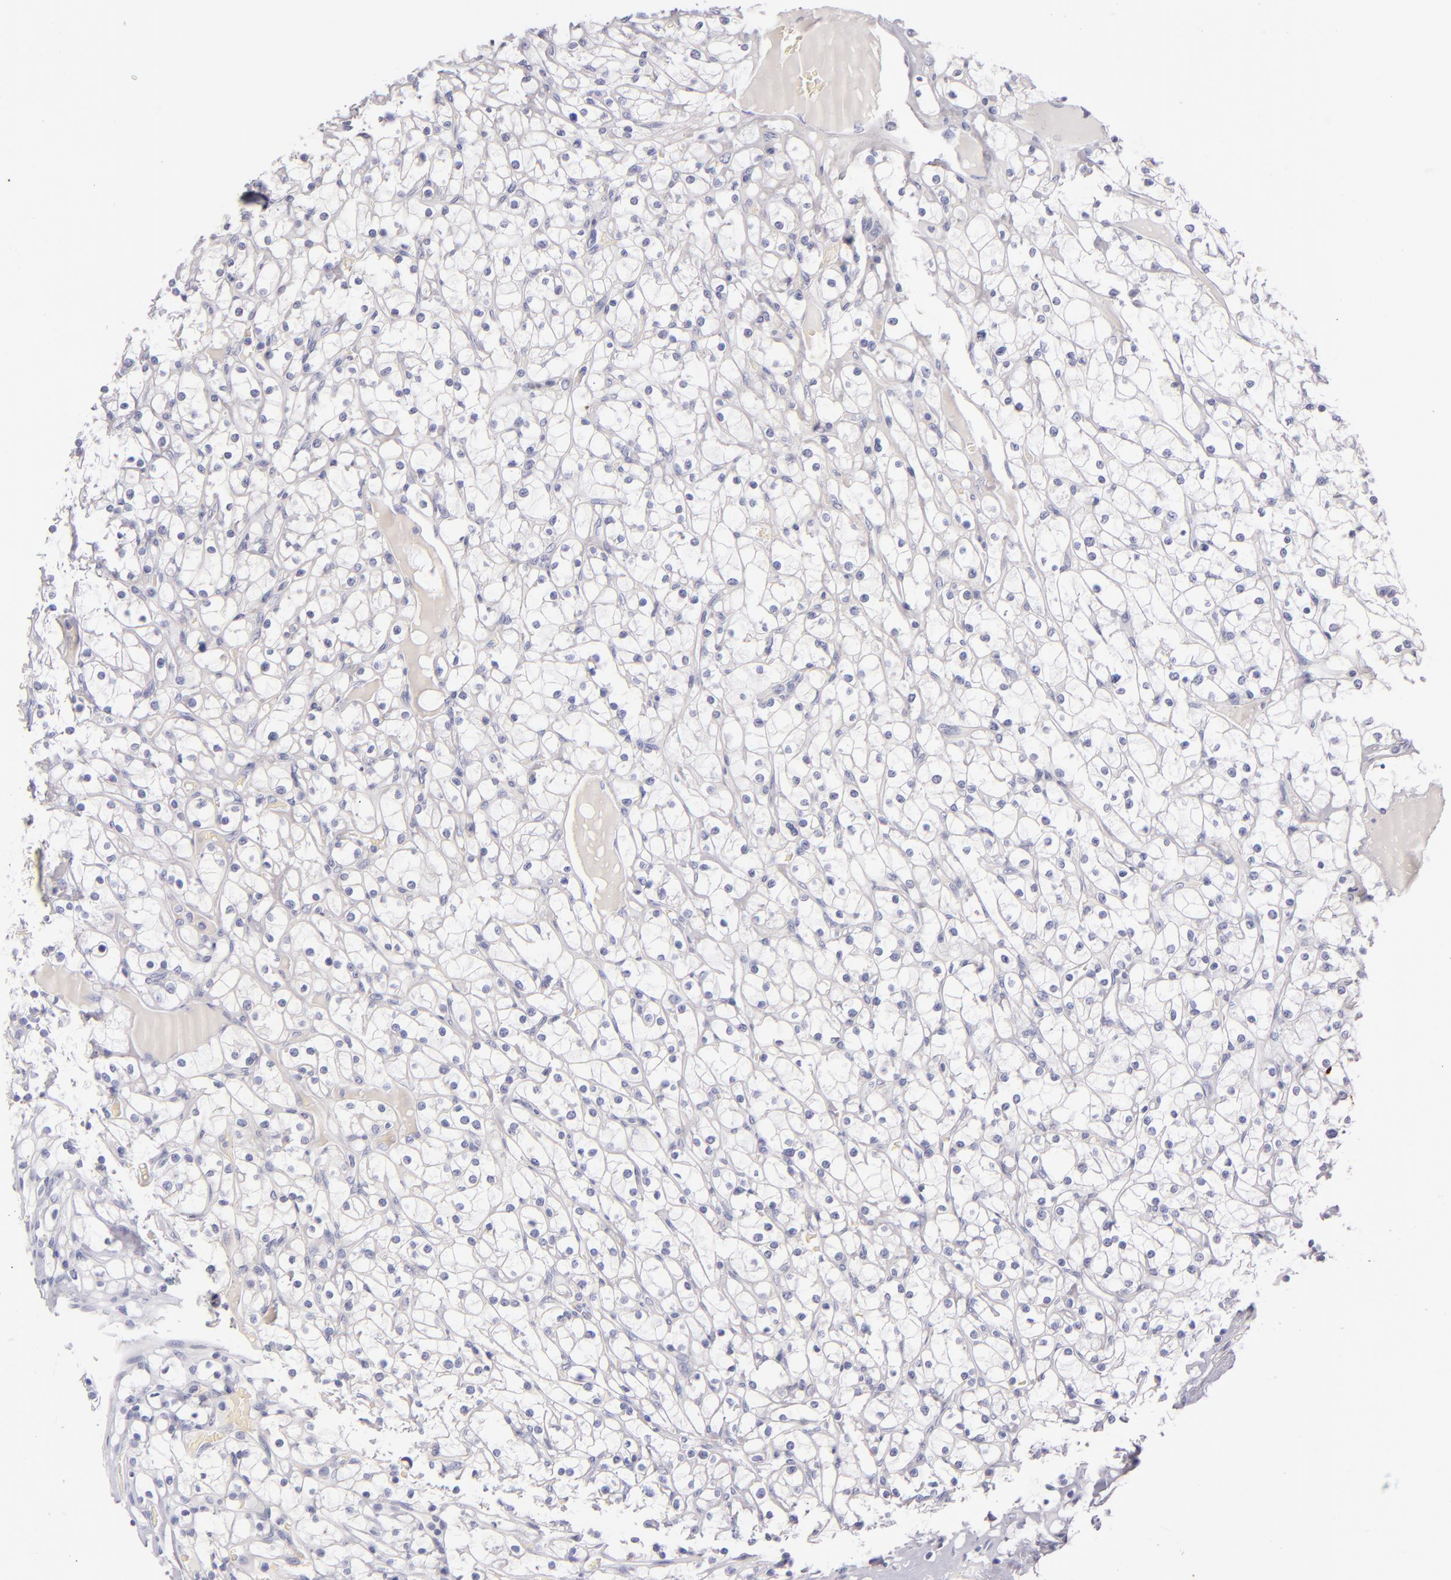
{"staining": {"intensity": "negative", "quantity": "none", "location": "none"}, "tissue": "renal cancer", "cell_type": "Tumor cells", "image_type": "cancer", "snomed": [{"axis": "morphology", "description": "Adenocarcinoma, NOS"}, {"axis": "topography", "description": "Kidney"}], "caption": "Immunohistochemistry (IHC) micrograph of neoplastic tissue: human adenocarcinoma (renal) stained with DAB (3,3'-diaminobenzidine) demonstrates no significant protein staining in tumor cells.", "gene": "CD207", "patient": {"sex": "female", "age": 73}}